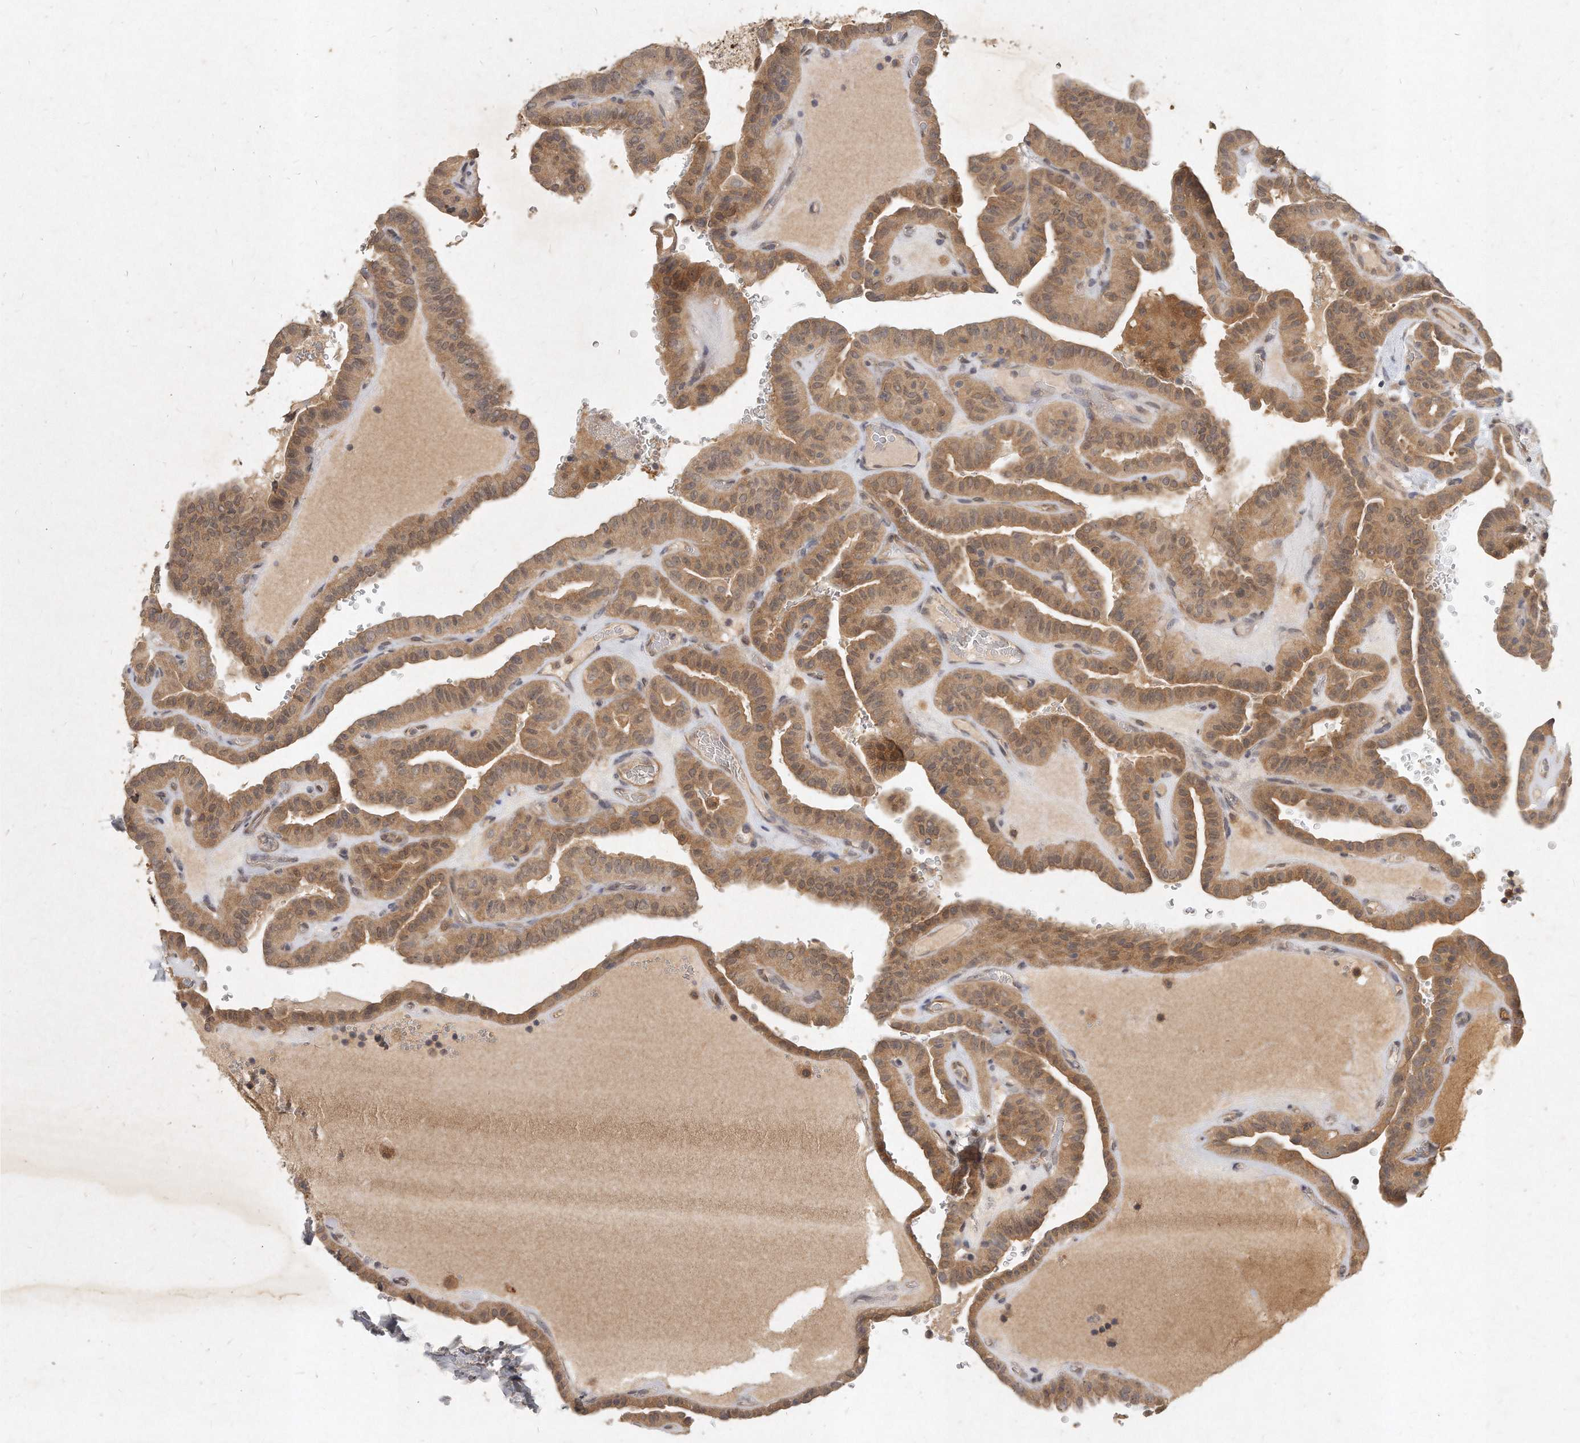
{"staining": {"intensity": "moderate", "quantity": ">75%", "location": "cytoplasmic/membranous"}, "tissue": "thyroid cancer", "cell_type": "Tumor cells", "image_type": "cancer", "snomed": [{"axis": "morphology", "description": "Papillary adenocarcinoma, NOS"}, {"axis": "topography", "description": "Thyroid gland"}], "caption": "Protein expression analysis of thyroid cancer exhibits moderate cytoplasmic/membranous staining in approximately >75% of tumor cells.", "gene": "LGALS8", "patient": {"sex": "male", "age": 77}}